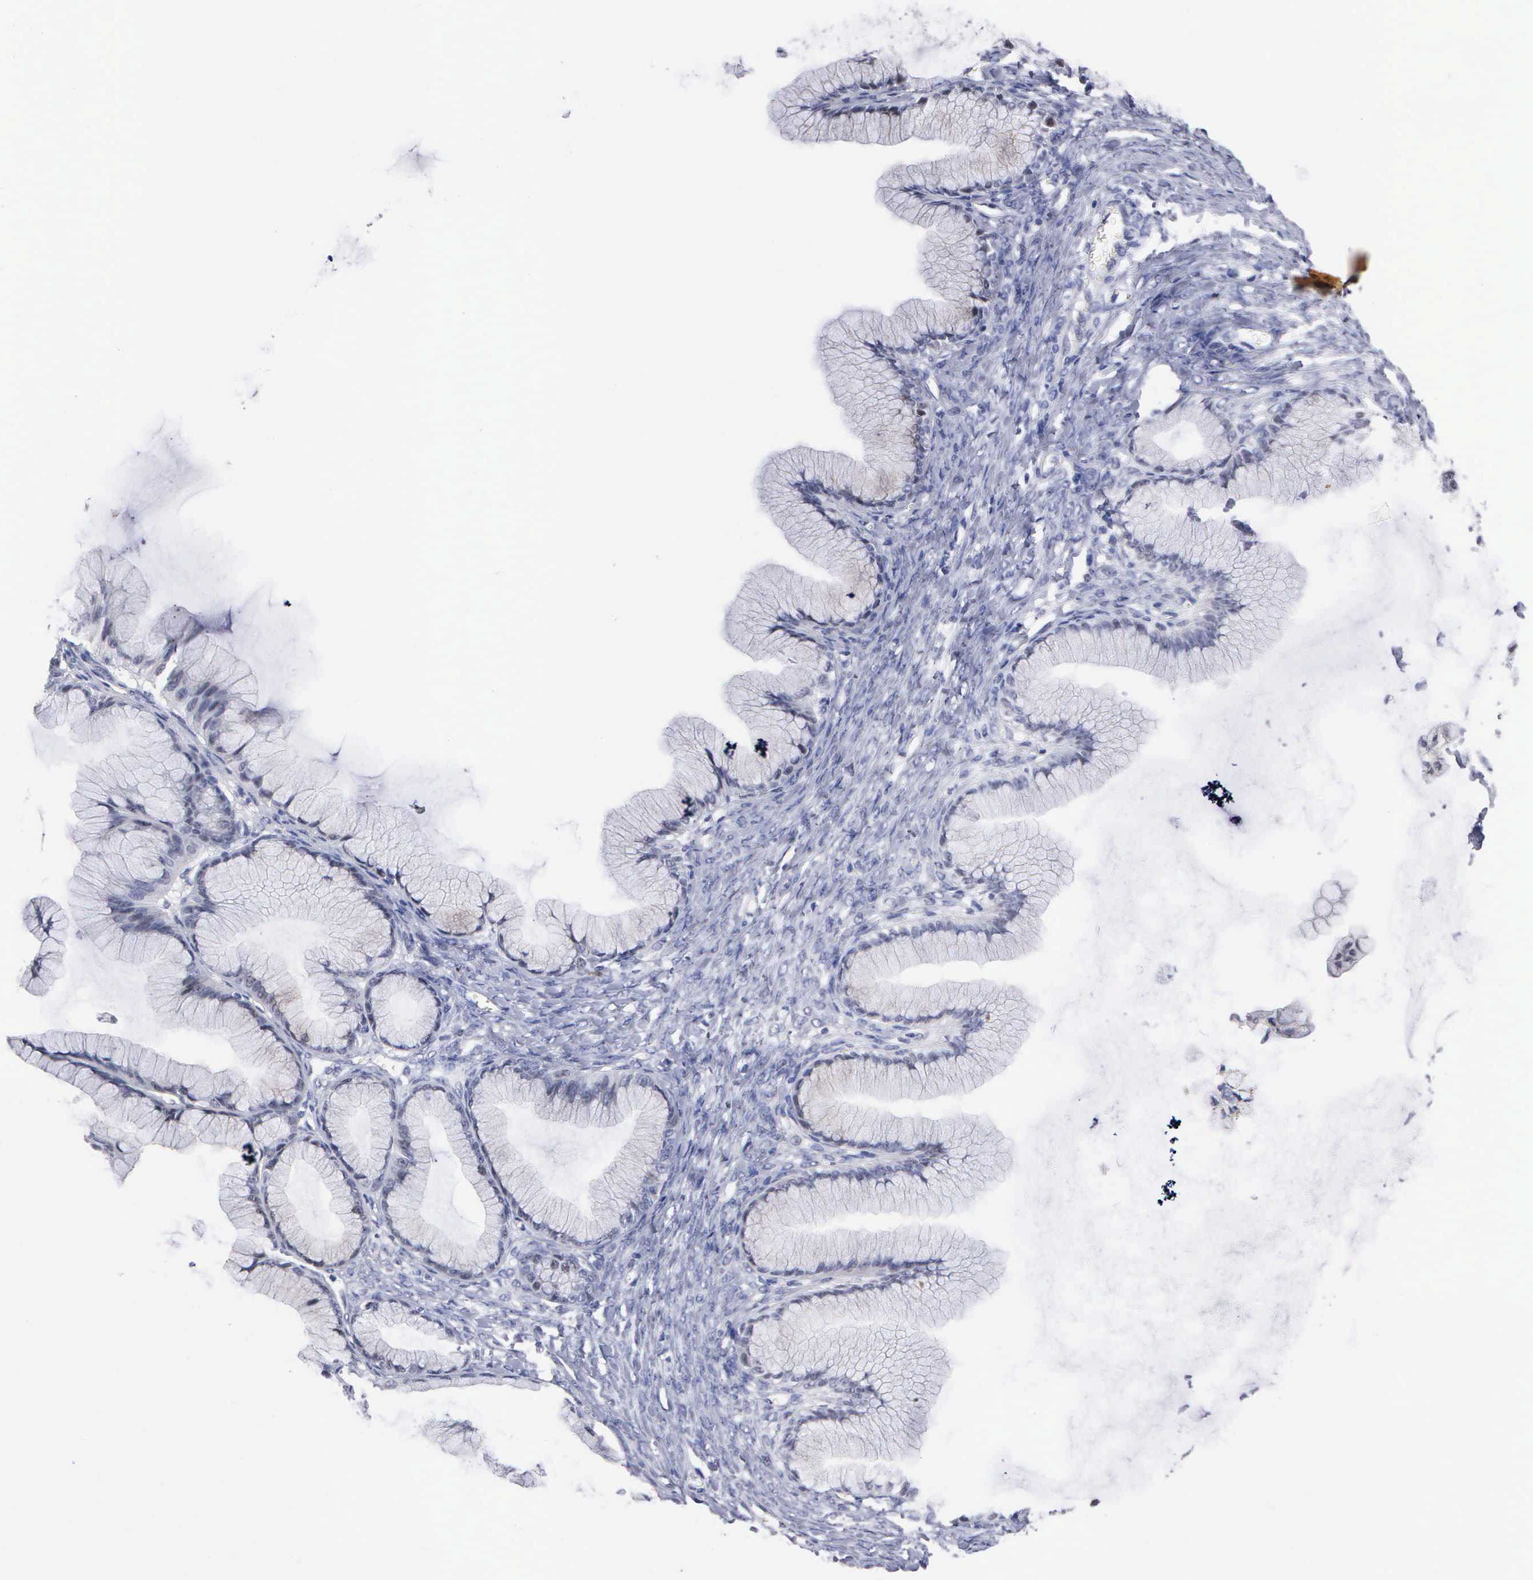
{"staining": {"intensity": "negative", "quantity": "none", "location": "none"}, "tissue": "ovarian cancer", "cell_type": "Tumor cells", "image_type": "cancer", "snomed": [{"axis": "morphology", "description": "Cystadenocarcinoma, mucinous, NOS"}, {"axis": "topography", "description": "Ovary"}], "caption": "Tumor cells show no significant positivity in ovarian mucinous cystadenocarcinoma. The staining is performed using DAB brown chromogen with nuclei counter-stained in using hematoxylin.", "gene": "KDM6A", "patient": {"sex": "female", "age": 41}}